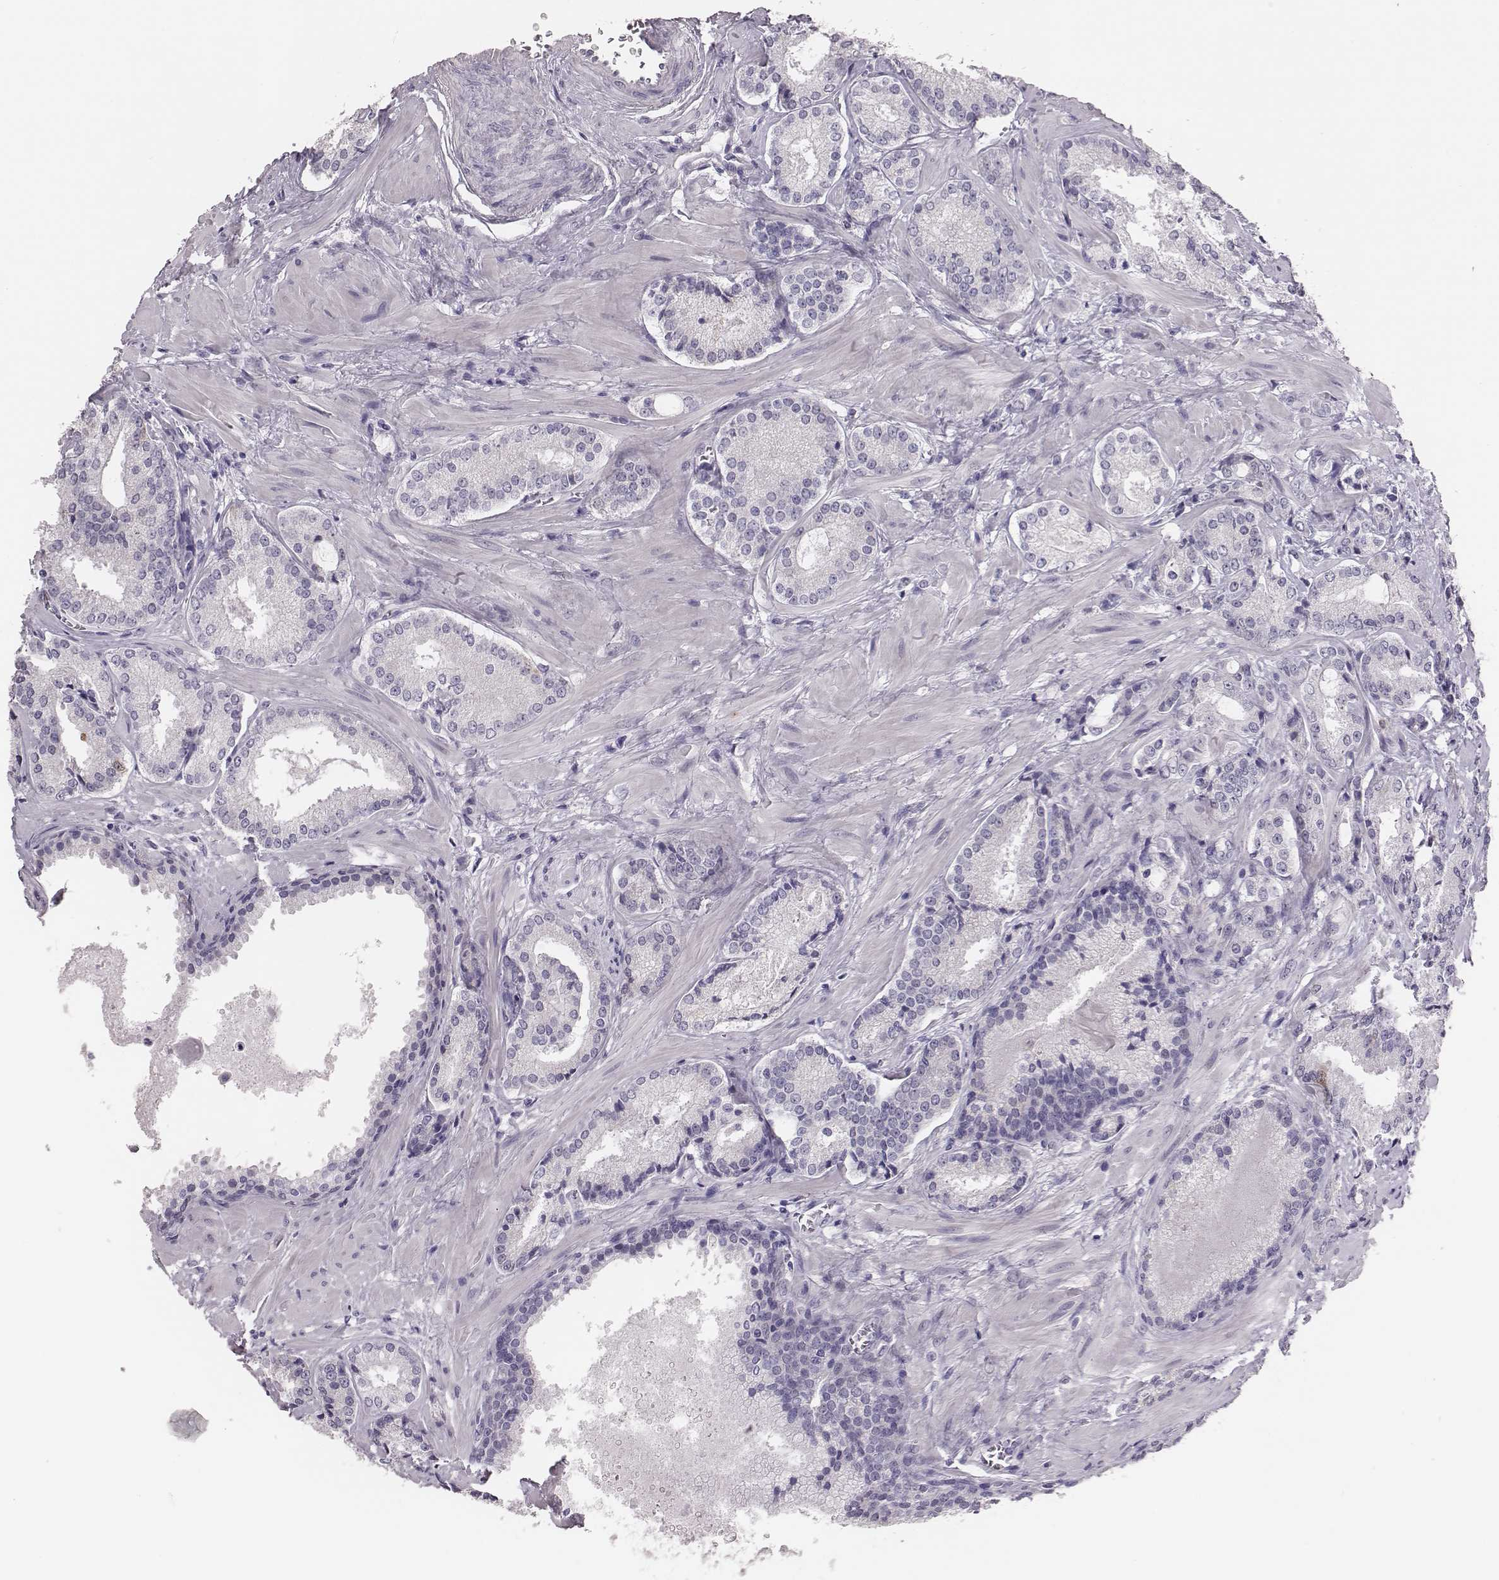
{"staining": {"intensity": "negative", "quantity": "none", "location": "none"}, "tissue": "prostate cancer", "cell_type": "Tumor cells", "image_type": "cancer", "snomed": [{"axis": "morphology", "description": "Adenocarcinoma, Low grade"}, {"axis": "topography", "description": "Prostate"}], "caption": "An image of prostate cancer (low-grade adenocarcinoma) stained for a protein shows no brown staining in tumor cells.", "gene": "PBK", "patient": {"sex": "male", "age": 56}}